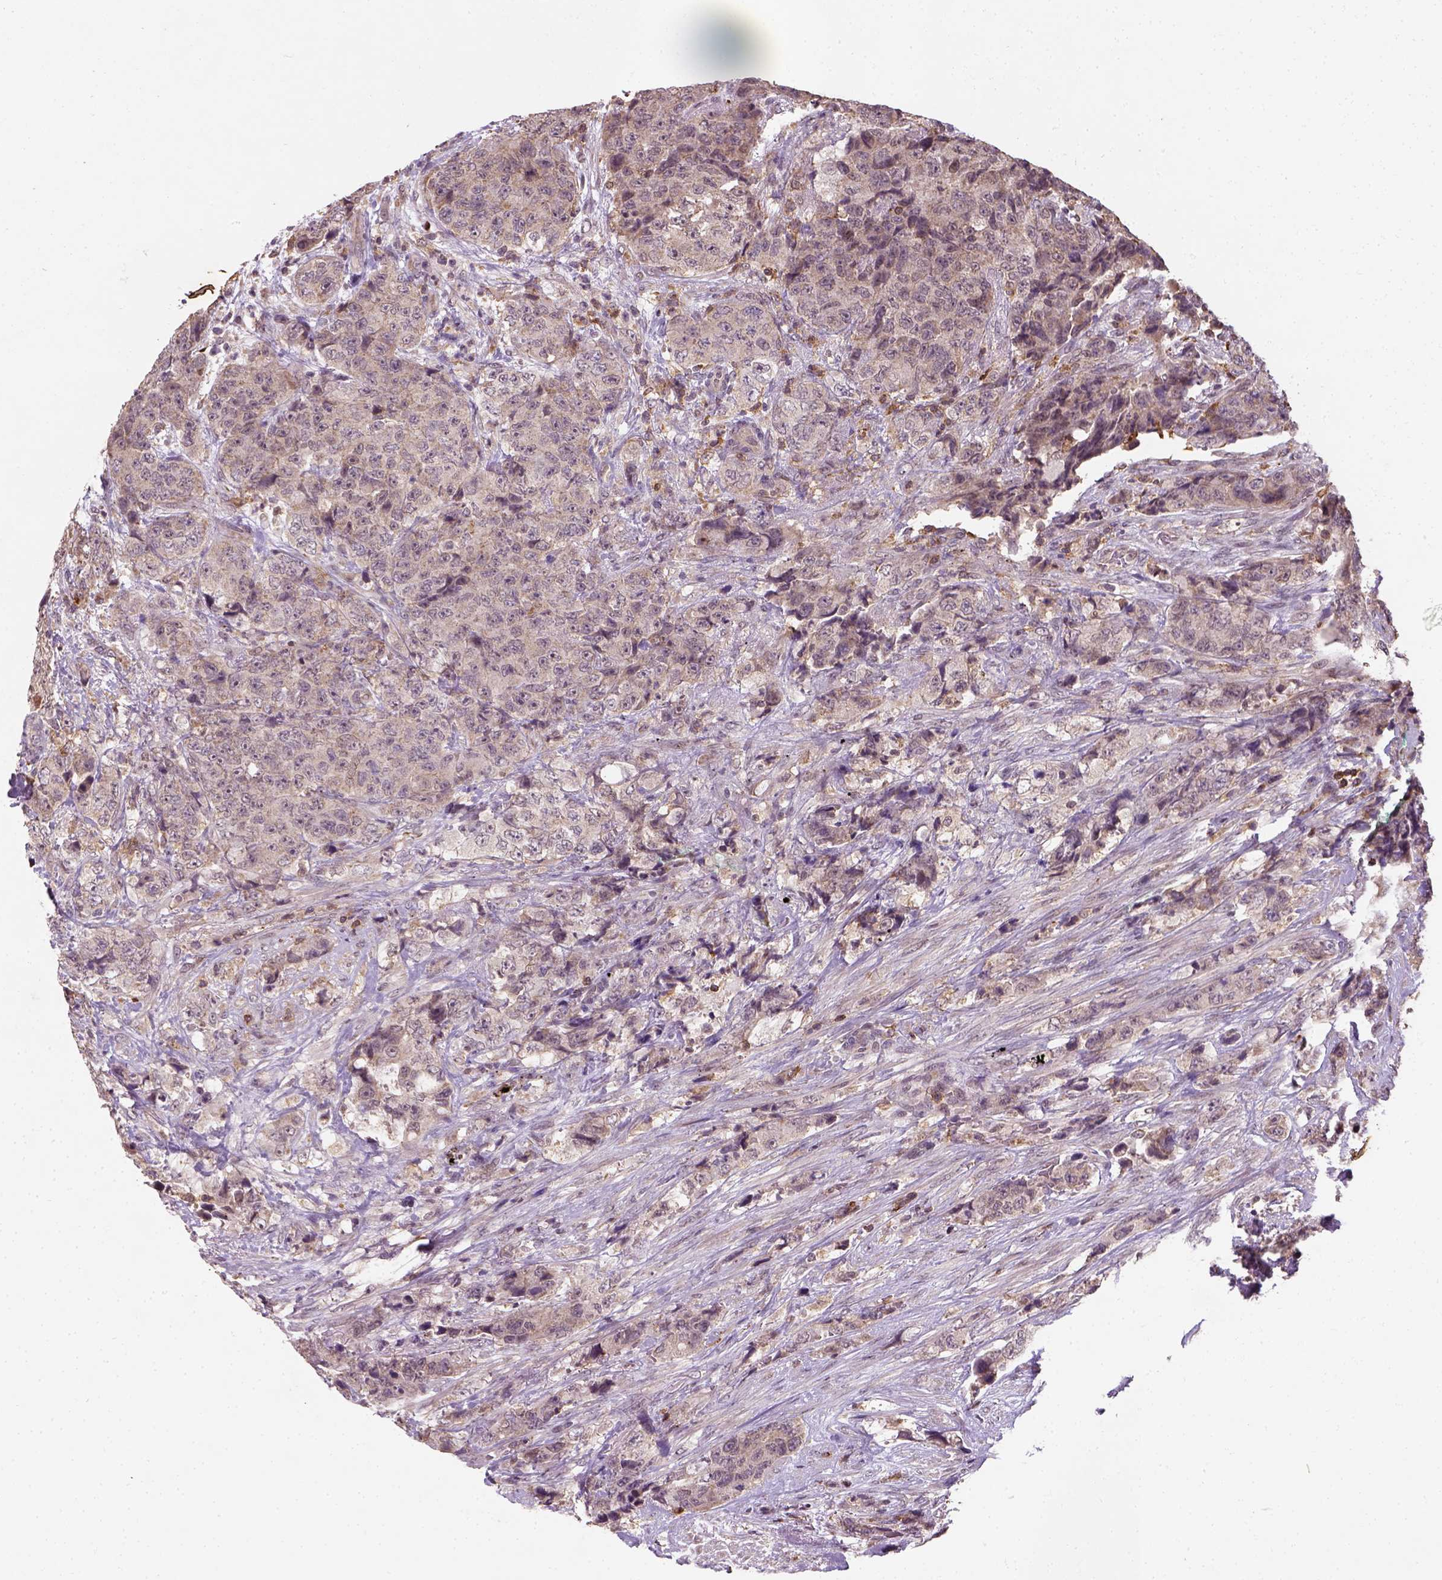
{"staining": {"intensity": "negative", "quantity": "none", "location": "none"}, "tissue": "urothelial cancer", "cell_type": "Tumor cells", "image_type": "cancer", "snomed": [{"axis": "morphology", "description": "Urothelial carcinoma, High grade"}, {"axis": "topography", "description": "Urinary bladder"}], "caption": "DAB (3,3'-diaminobenzidine) immunohistochemical staining of high-grade urothelial carcinoma exhibits no significant expression in tumor cells. The staining was performed using DAB (3,3'-diaminobenzidine) to visualize the protein expression in brown, while the nuclei were stained in blue with hematoxylin (Magnification: 20x).", "gene": "CAMKK1", "patient": {"sex": "female", "age": 78}}